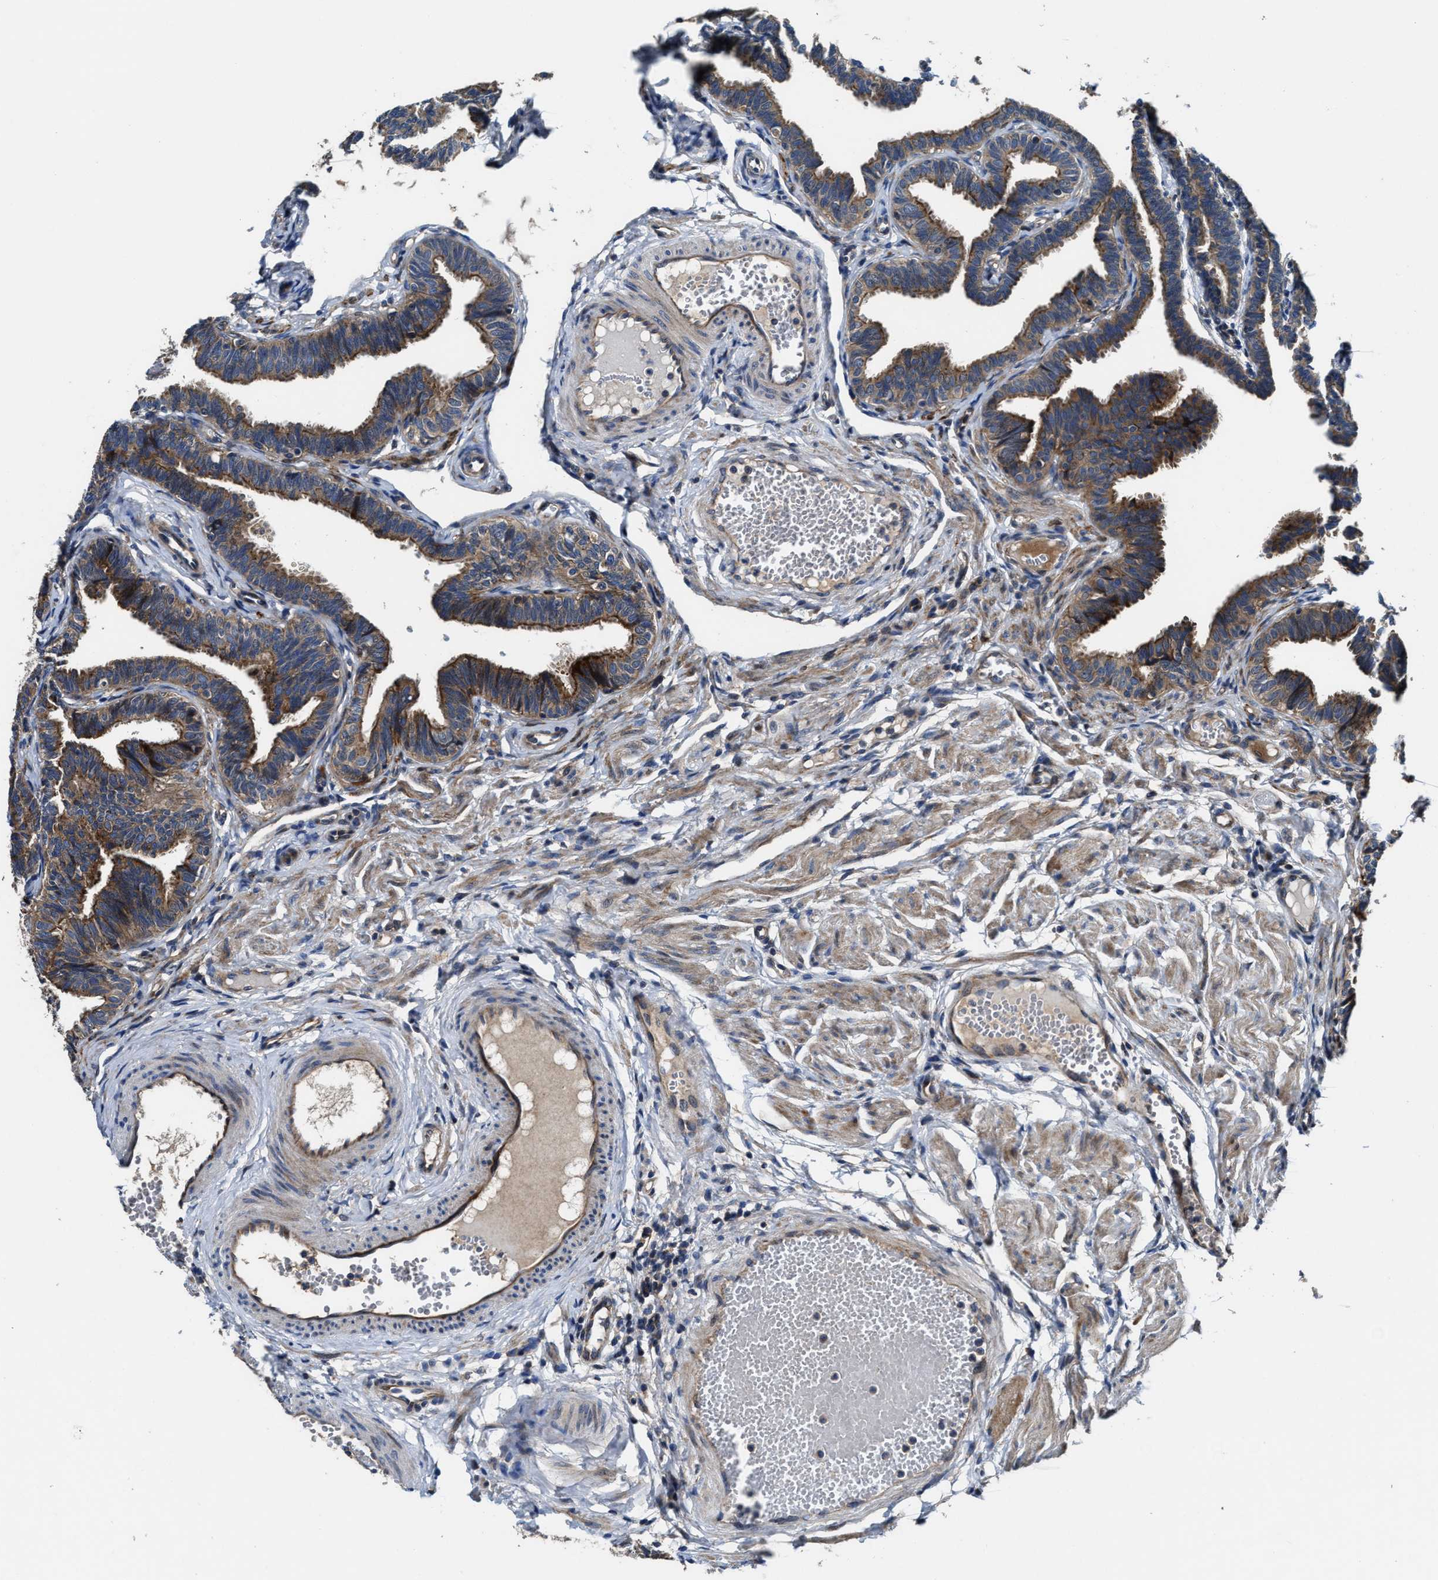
{"staining": {"intensity": "moderate", "quantity": ">75%", "location": "cytoplasmic/membranous"}, "tissue": "fallopian tube", "cell_type": "Glandular cells", "image_type": "normal", "snomed": [{"axis": "morphology", "description": "Normal tissue, NOS"}, {"axis": "topography", "description": "Fallopian tube"}, {"axis": "topography", "description": "Ovary"}], "caption": "Fallopian tube stained with DAB immunohistochemistry demonstrates medium levels of moderate cytoplasmic/membranous expression in approximately >75% of glandular cells.", "gene": "PTAR1", "patient": {"sex": "female", "age": 23}}